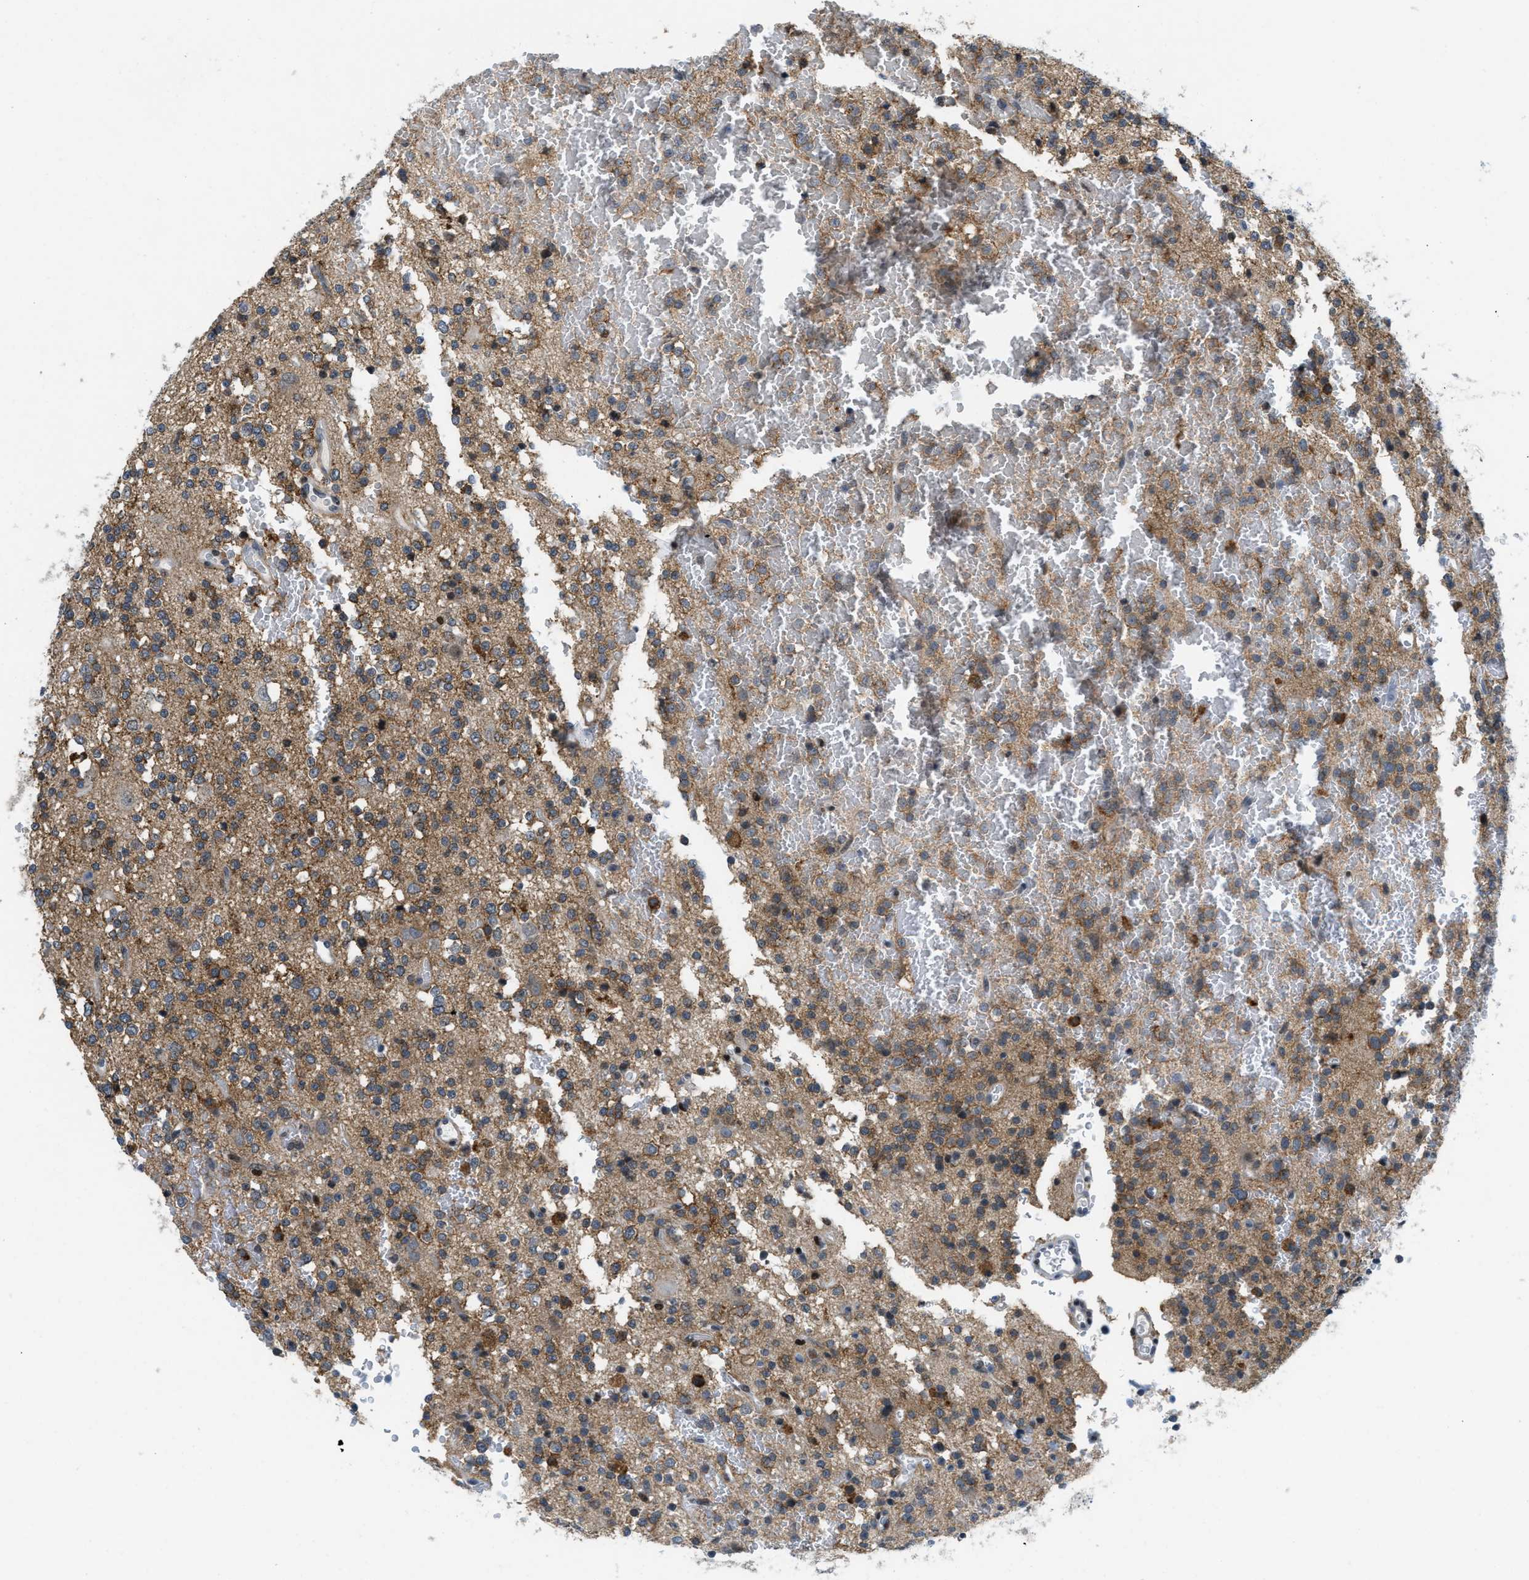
{"staining": {"intensity": "moderate", "quantity": ">75%", "location": "cytoplasmic/membranous"}, "tissue": "glioma", "cell_type": "Tumor cells", "image_type": "cancer", "snomed": [{"axis": "morphology", "description": "Glioma, malignant, High grade"}, {"axis": "topography", "description": "Brain"}], "caption": "Moderate cytoplasmic/membranous staining is seen in approximately >75% of tumor cells in glioma.", "gene": "ING1", "patient": {"sex": "male", "age": 47}}